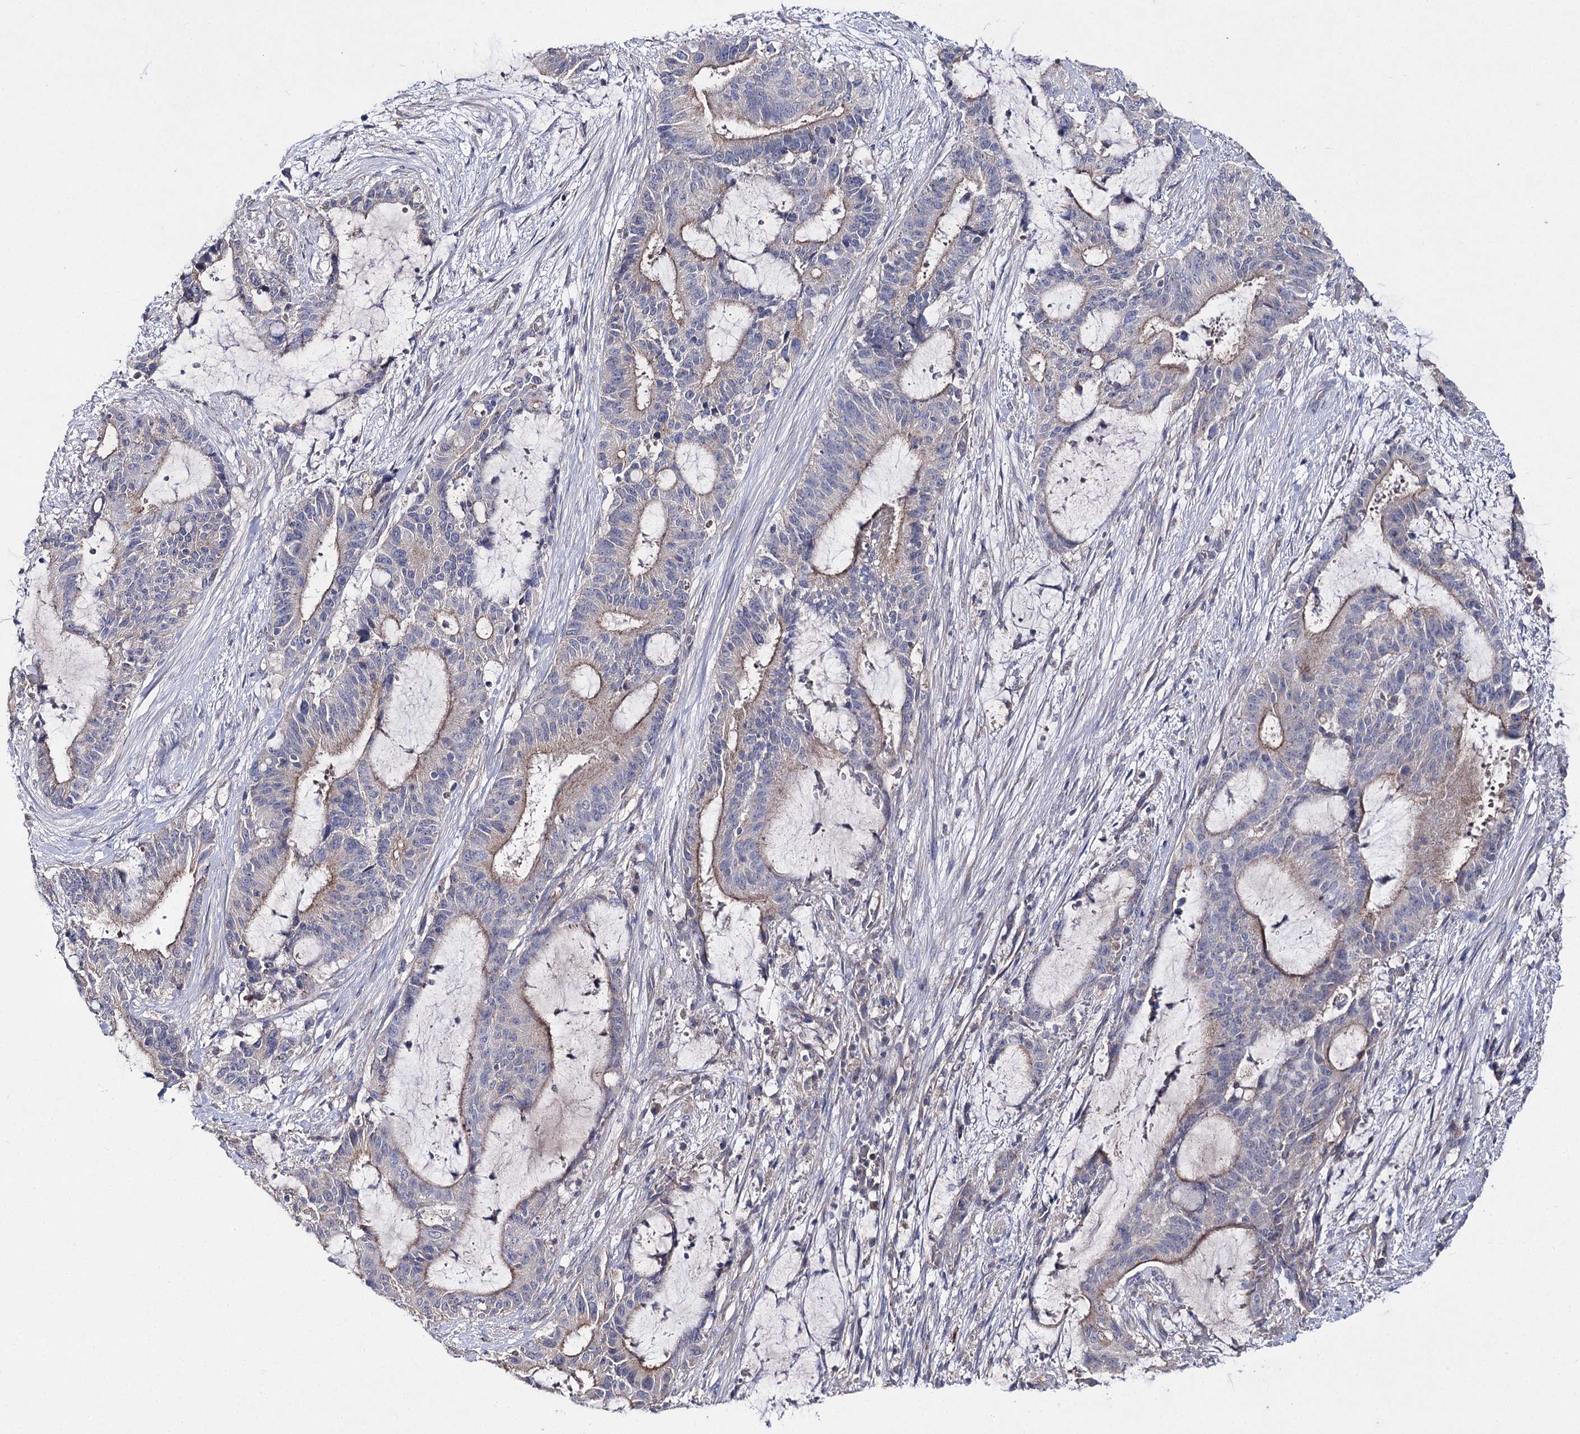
{"staining": {"intensity": "weak", "quantity": "<25%", "location": "cytoplasmic/membranous"}, "tissue": "liver cancer", "cell_type": "Tumor cells", "image_type": "cancer", "snomed": [{"axis": "morphology", "description": "Normal tissue, NOS"}, {"axis": "morphology", "description": "Cholangiocarcinoma"}, {"axis": "topography", "description": "Liver"}, {"axis": "topography", "description": "Peripheral nerve tissue"}], "caption": "This is an immunohistochemistry (IHC) photomicrograph of liver cancer. There is no staining in tumor cells.", "gene": "AURKC", "patient": {"sex": "female", "age": 73}}